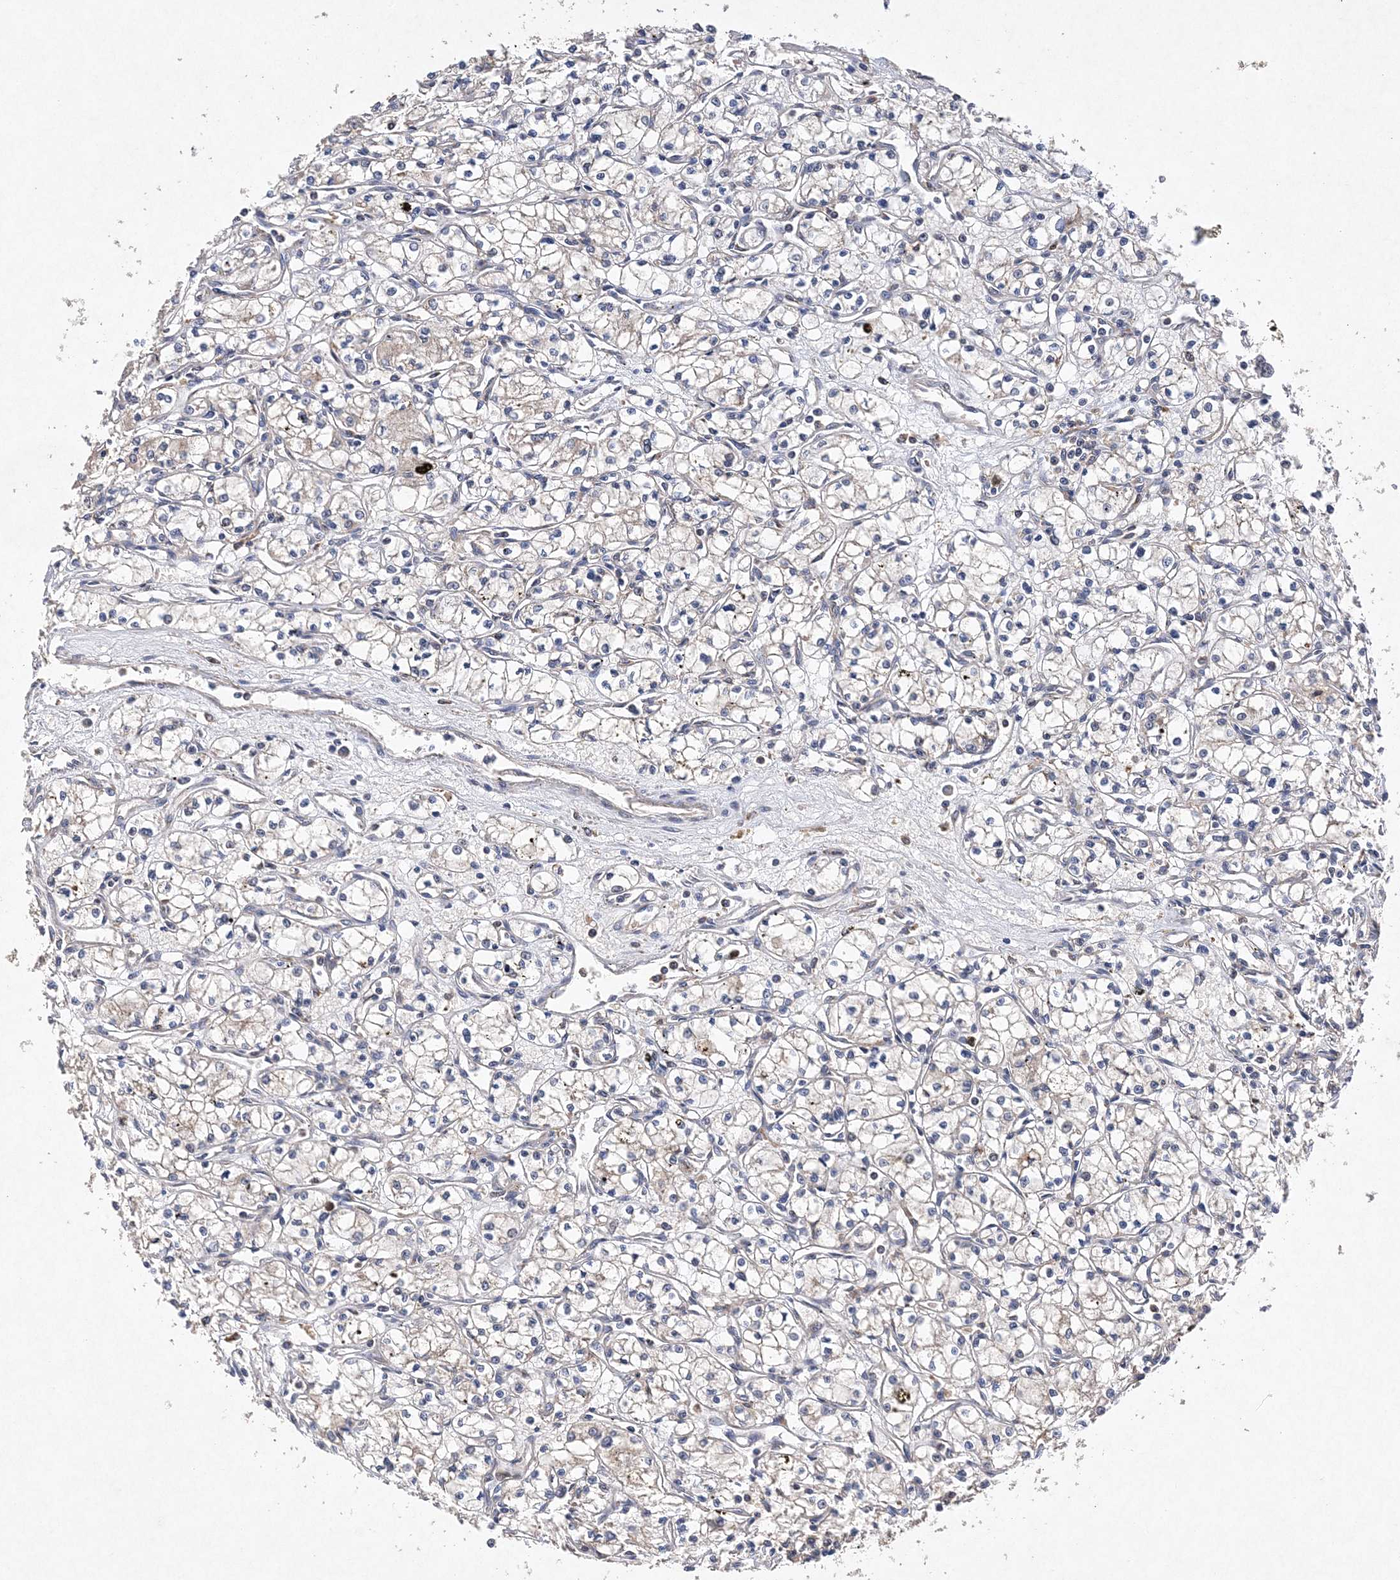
{"staining": {"intensity": "negative", "quantity": "none", "location": "none"}, "tissue": "renal cancer", "cell_type": "Tumor cells", "image_type": "cancer", "snomed": [{"axis": "morphology", "description": "Adenocarcinoma, NOS"}, {"axis": "topography", "description": "Kidney"}], "caption": "A high-resolution histopathology image shows immunohistochemistry staining of adenocarcinoma (renal), which displays no significant expression in tumor cells.", "gene": "PROSER1", "patient": {"sex": "male", "age": 59}}